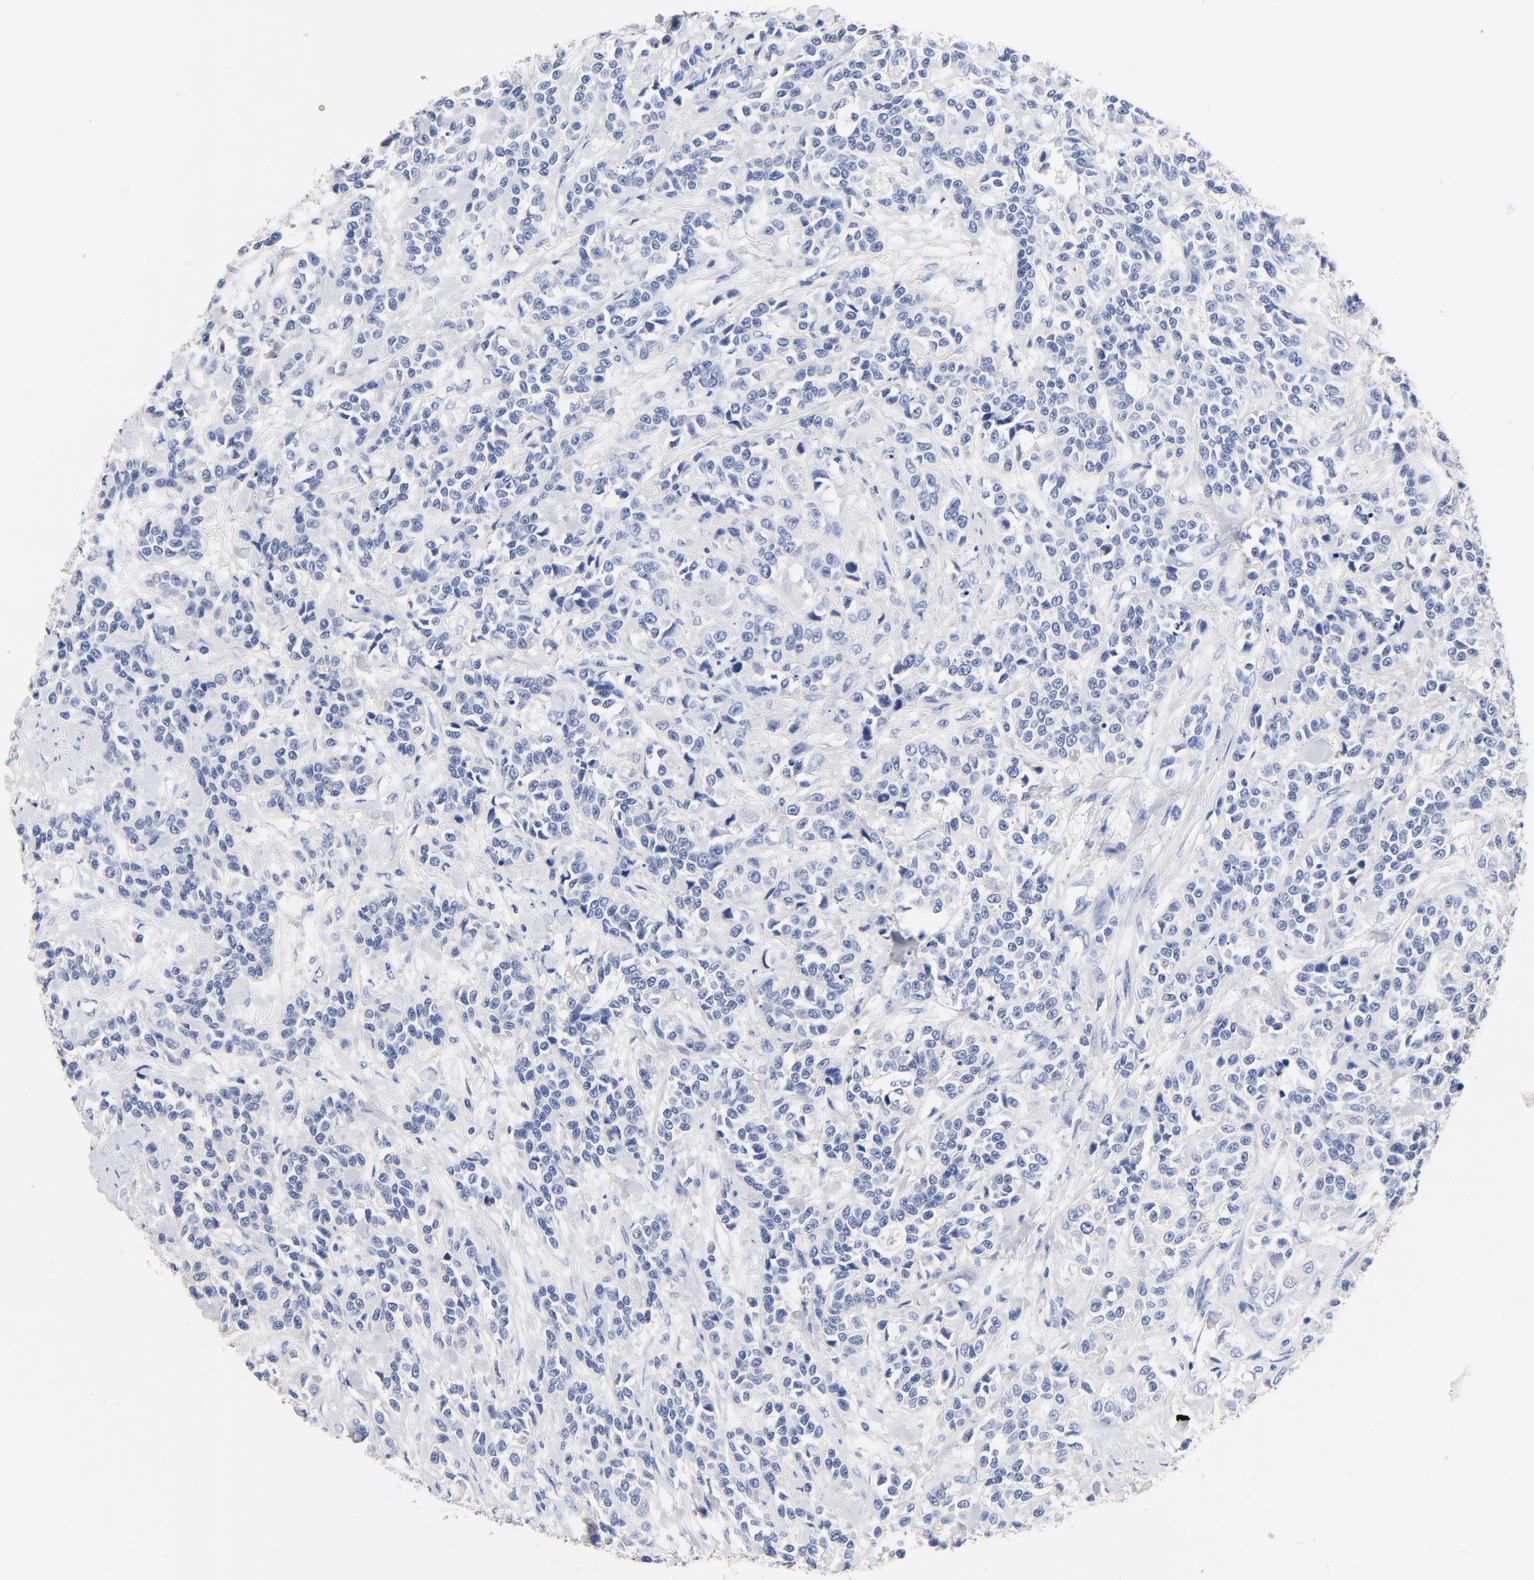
{"staining": {"intensity": "negative", "quantity": "none", "location": "none"}, "tissue": "urothelial cancer", "cell_type": "Tumor cells", "image_type": "cancer", "snomed": [{"axis": "morphology", "description": "Urothelial carcinoma, High grade"}, {"axis": "topography", "description": "Urinary bladder"}], "caption": "The immunohistochemistry histopathology image has no significant expression in tumor cells of high-grade urothelial carcinoma tissue.", "gene": "CPS1", "patient": {"sex": "female", "age": 81}}